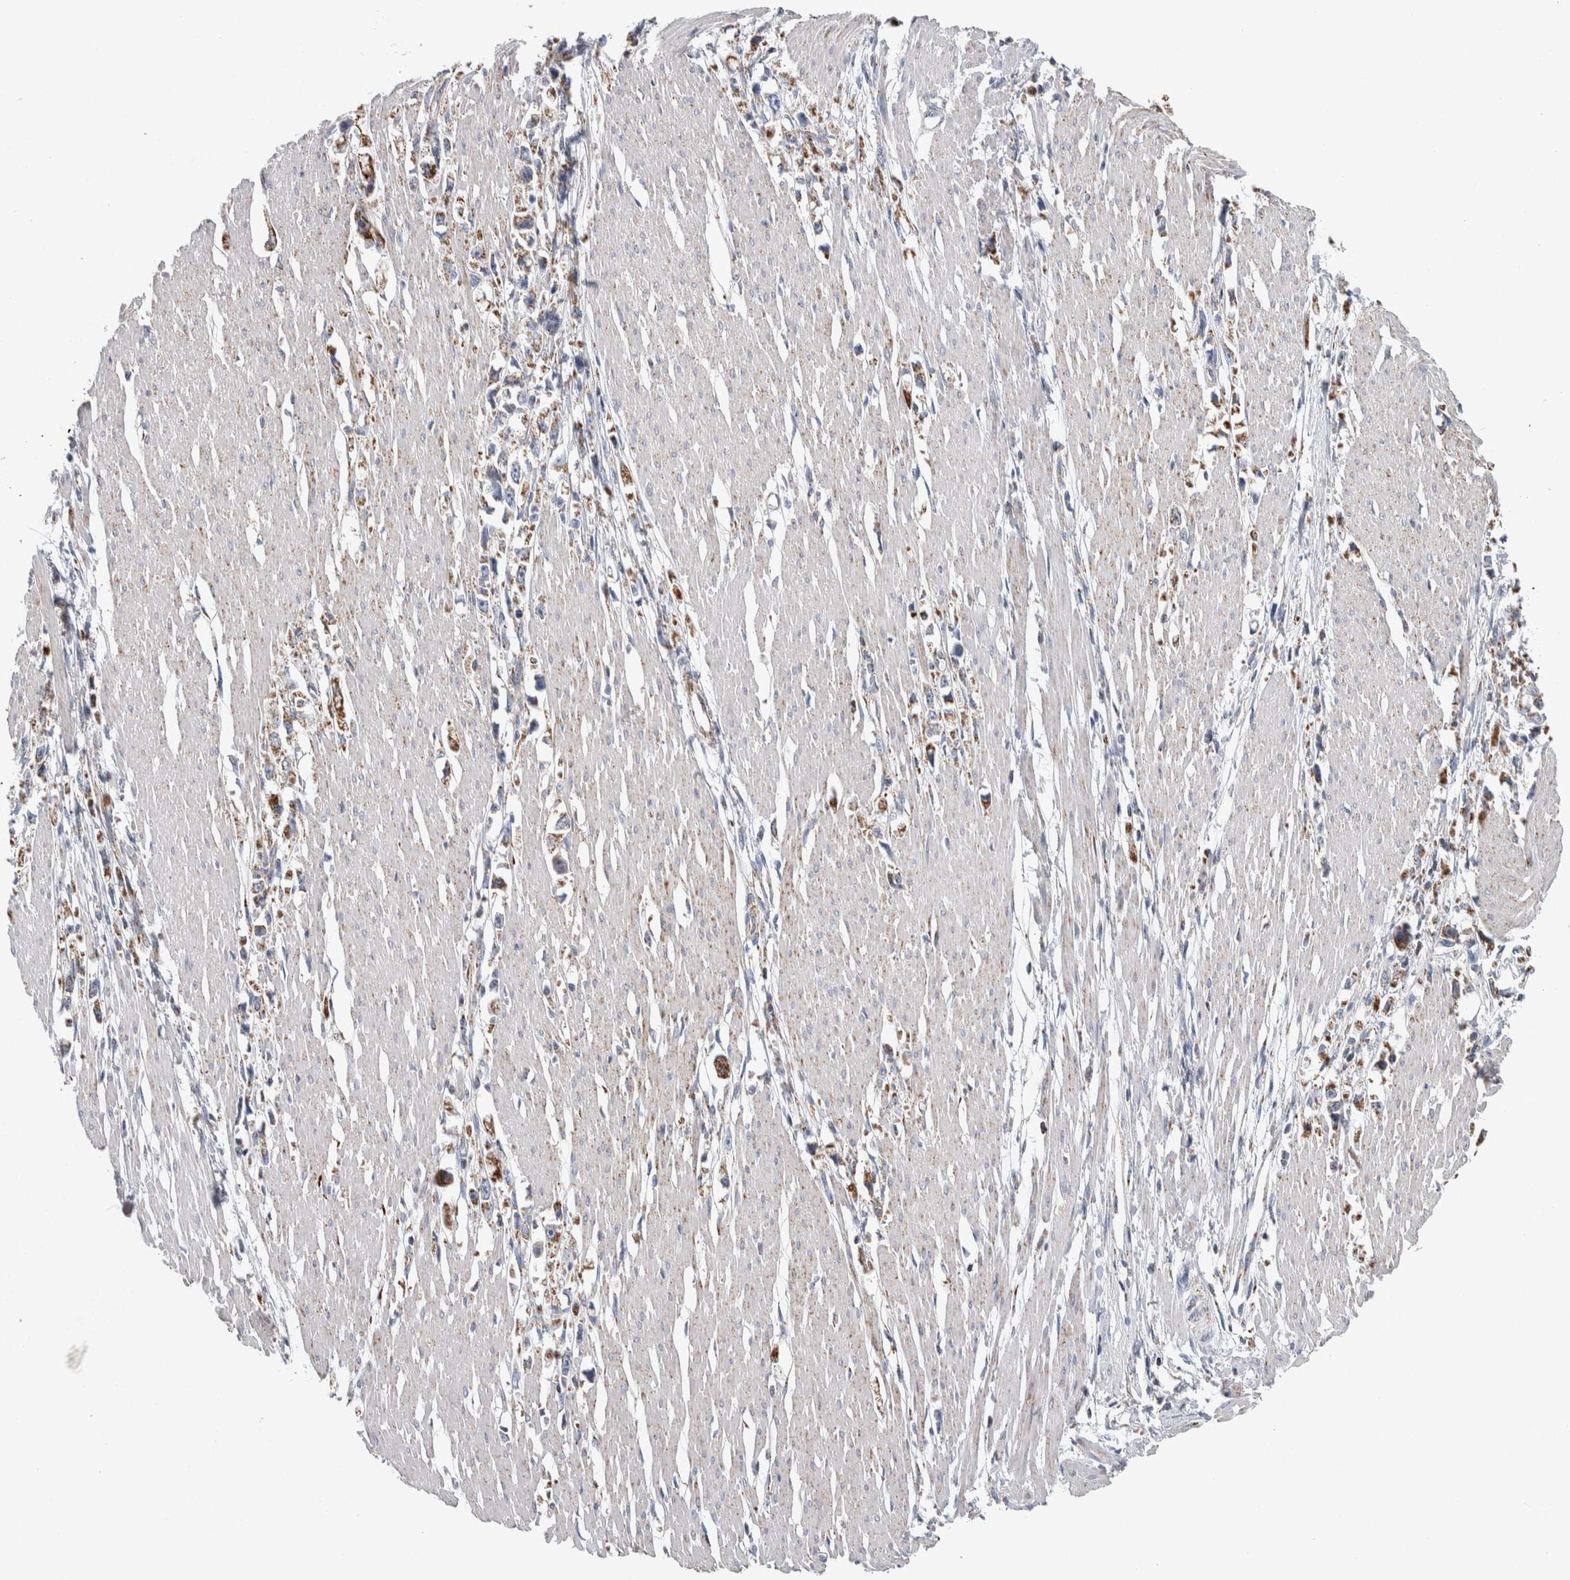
{"staining": {"intensity": "moderate", "quantity": ">75%", "location": "cytoplasmic/membranous"}, "tissue": "stomach cancer", "cell_type": "Tumor cells", "image_type": "cancer", "snomed": [{"axis": "morphology", "description": "Adenocarcinoma, NOS"}, {"axis": "topography", "description": "Stomach"}], "caption": "Immunohistochemical staining of human stomach adenocarcinoma displays medium levels of moderate cytoplasmic/membranous expression in about >75% of tumor cells. The staining was performed using DAB (3,3'-diaminobenzidine), with brown indicating positive protein expression. Nuclei are stained blue with hematoxylin.", "gene": "ETFA", "patient": {"sex": "female", "age": 59}}